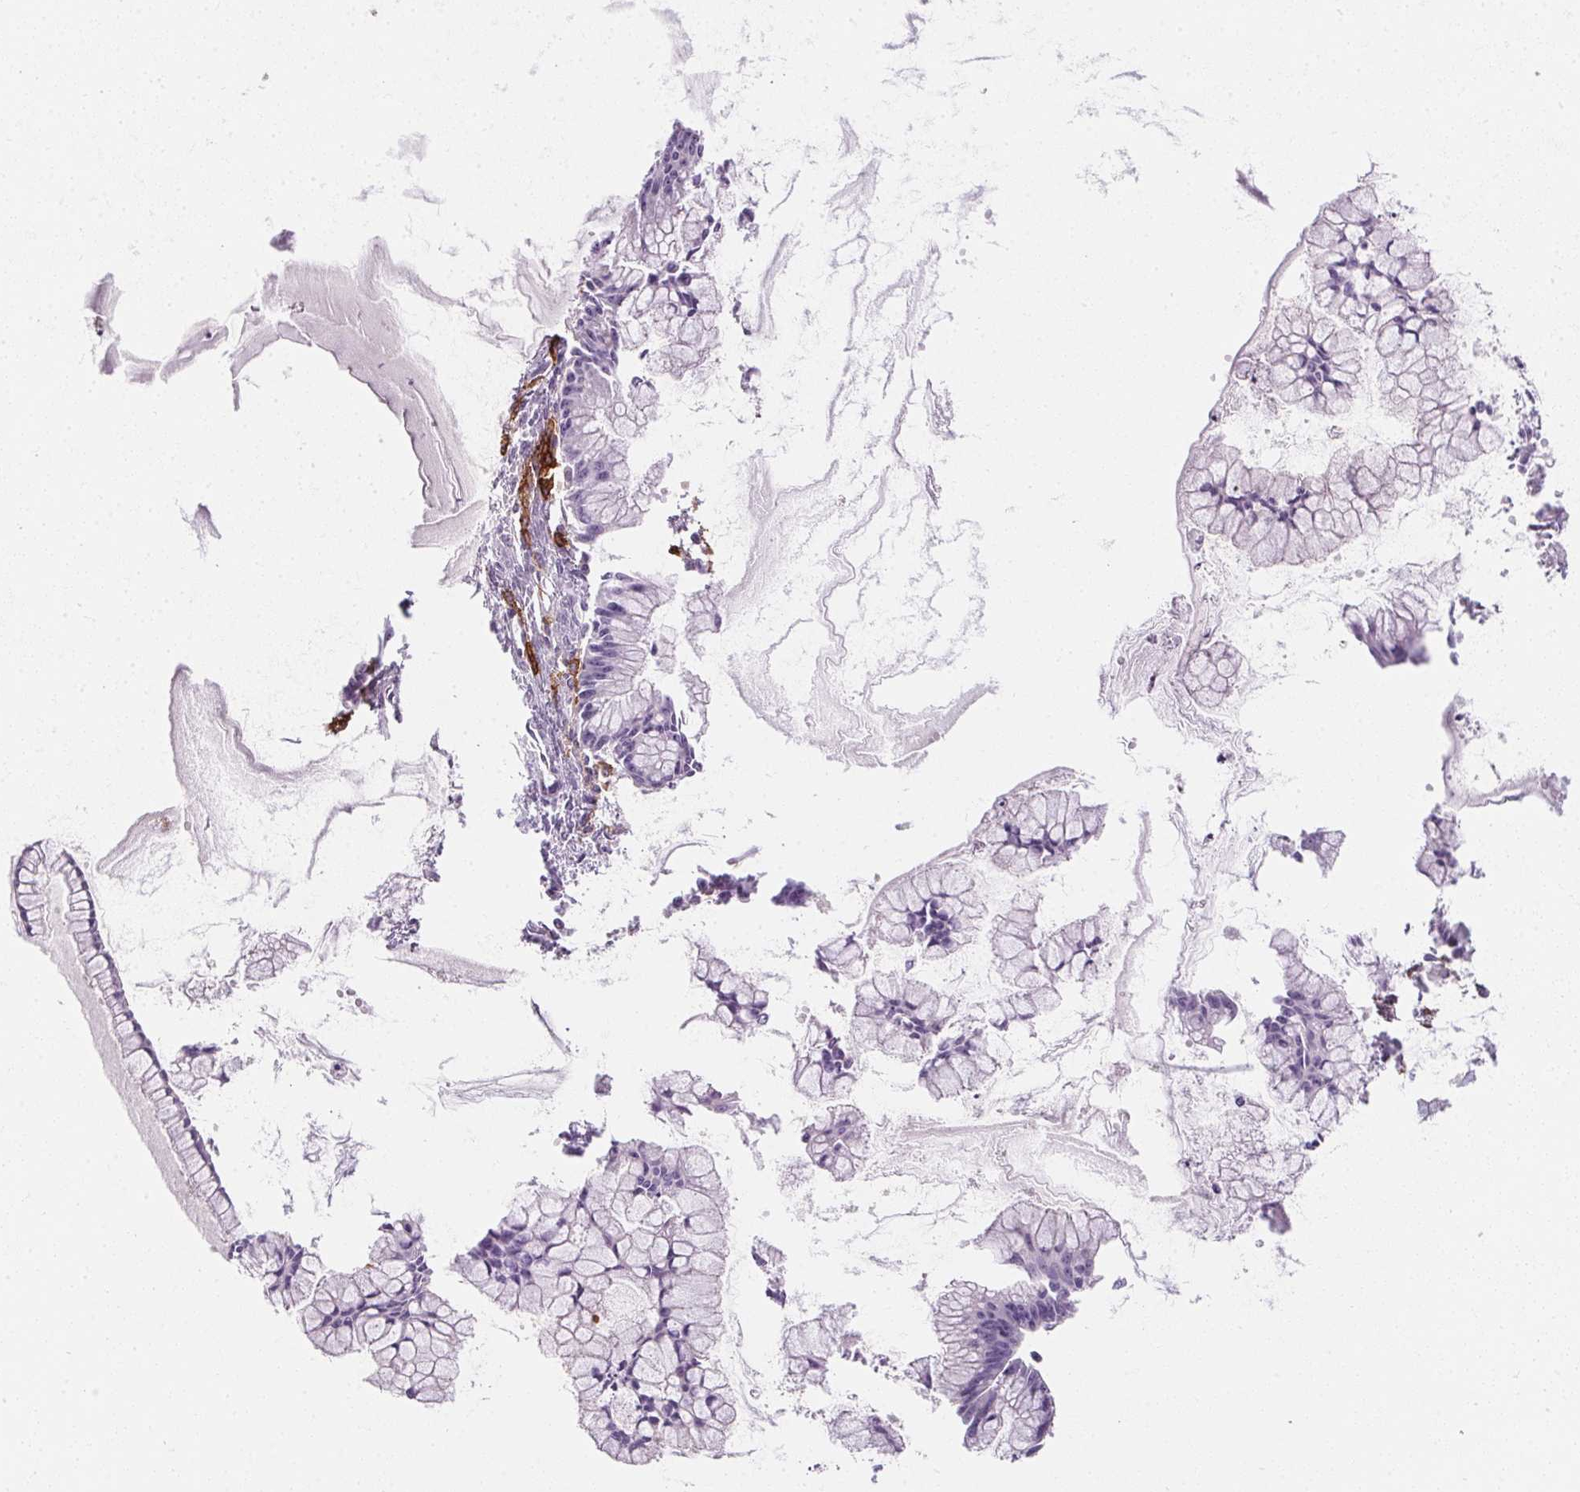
{"staining": {"intensity": "negative", "quantity": "none", "location": "none"}, "tissue": "ovarian cancer", "cell_type": "Tumor cells", "image_type": "cancer", "snomed": [{"axis": "morphology", "description": "Cystadenocarcinoma, mucinous, NOS"}, {"axis": "topography", "description": "Ovary"}], "caption": "Tumor cells are negative for protein expression in human mucinous cystadenocarcinoma (ovarian).", "gene": "AQP5", "patient": {"sex": "female", "age": 41}}